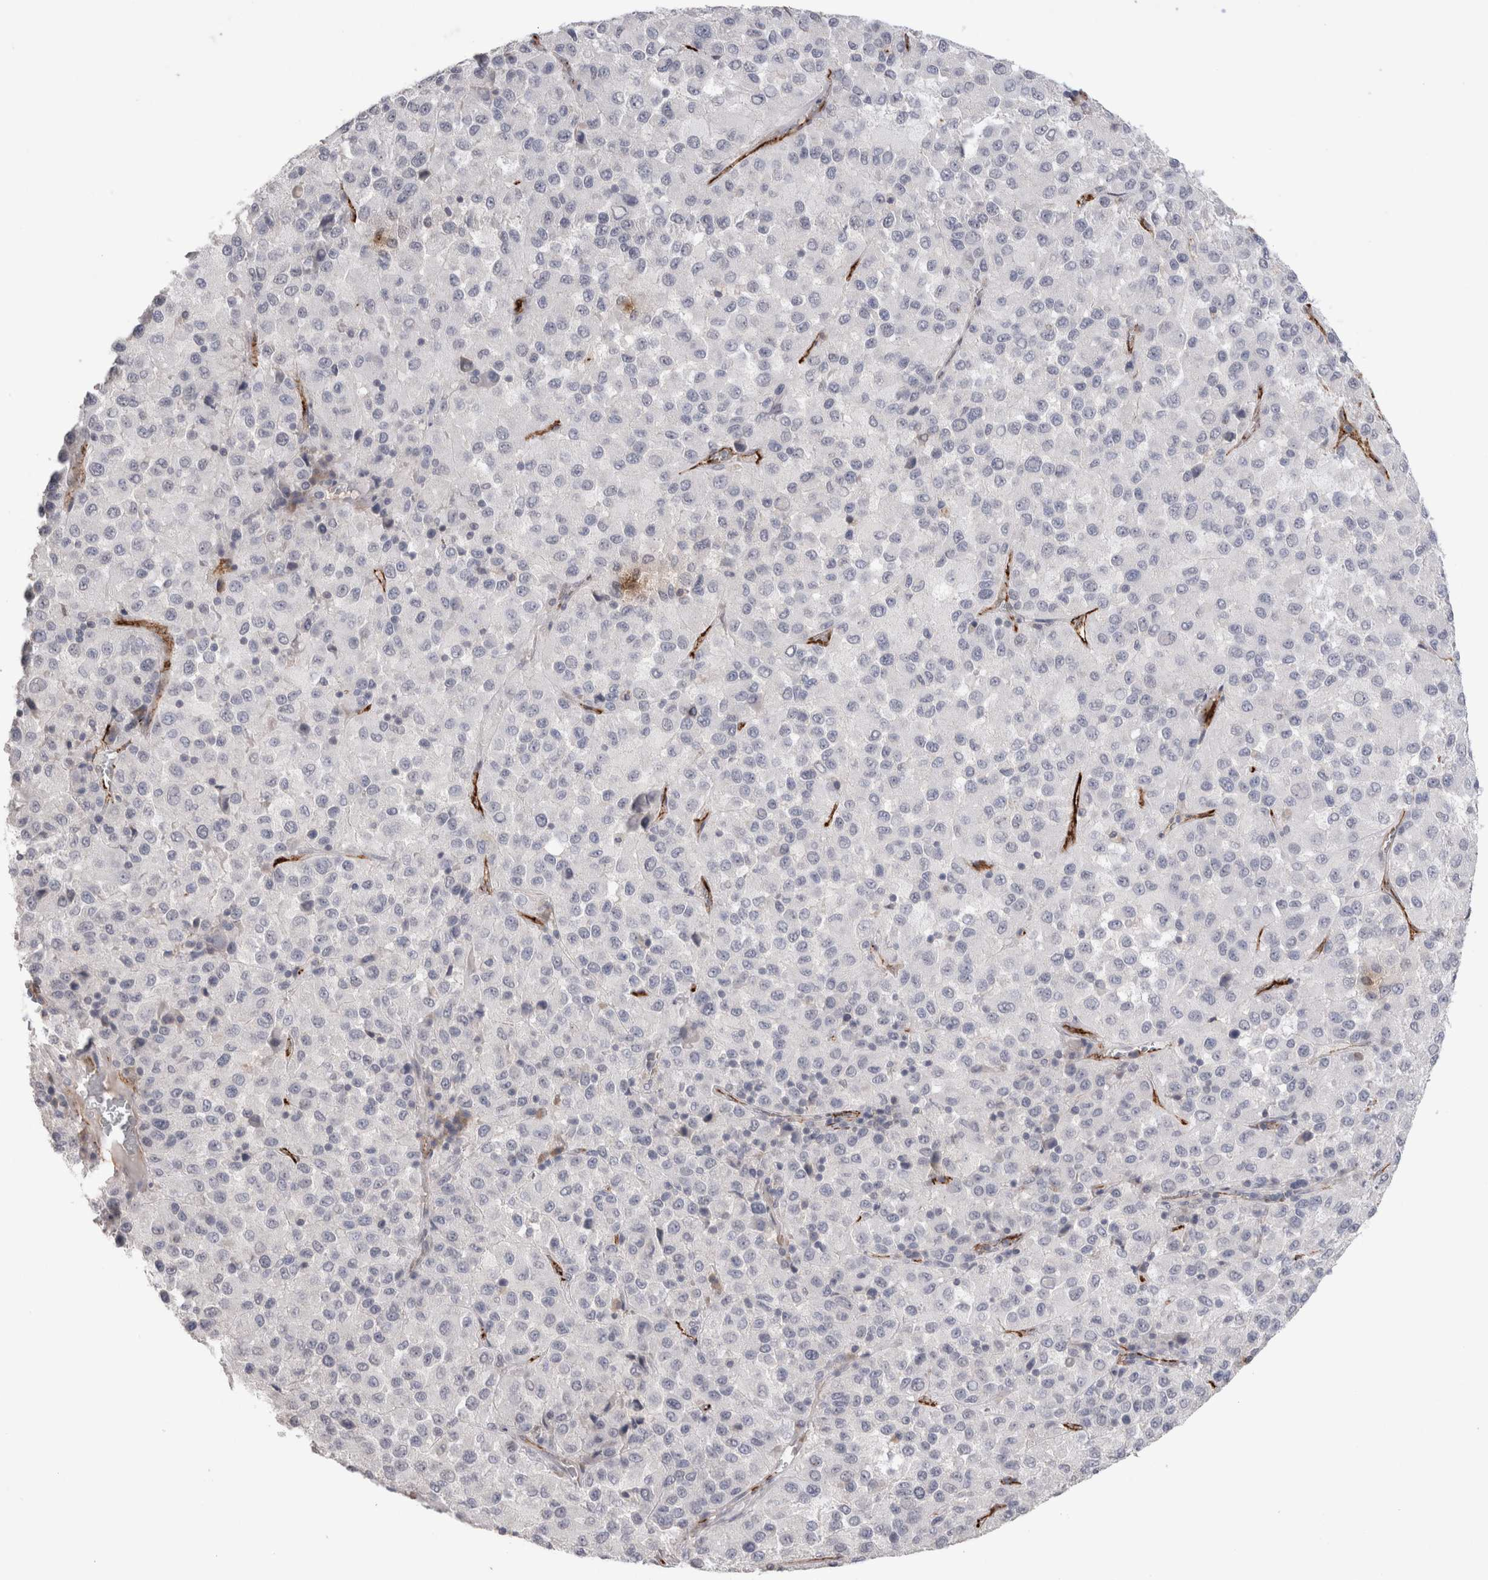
{"staining": {"intensity": "negative", "quantity": "none", "location": "none"}, "tissue": "melanoma", "cell_type": "Tumor cells", "image_type": "cancer", "snomed": [{"axis": "morphology", "description": "Malignant melanoma, Metastatic site"}, {"axis": "topography", "description": "Lung"}], "caption": "Photomicrograph shows no significant protein expression in tumor cells of malignant melanoma (metastatic site).", "gene": "CDH13", "patient": {"sex": "male", "age": 64}}